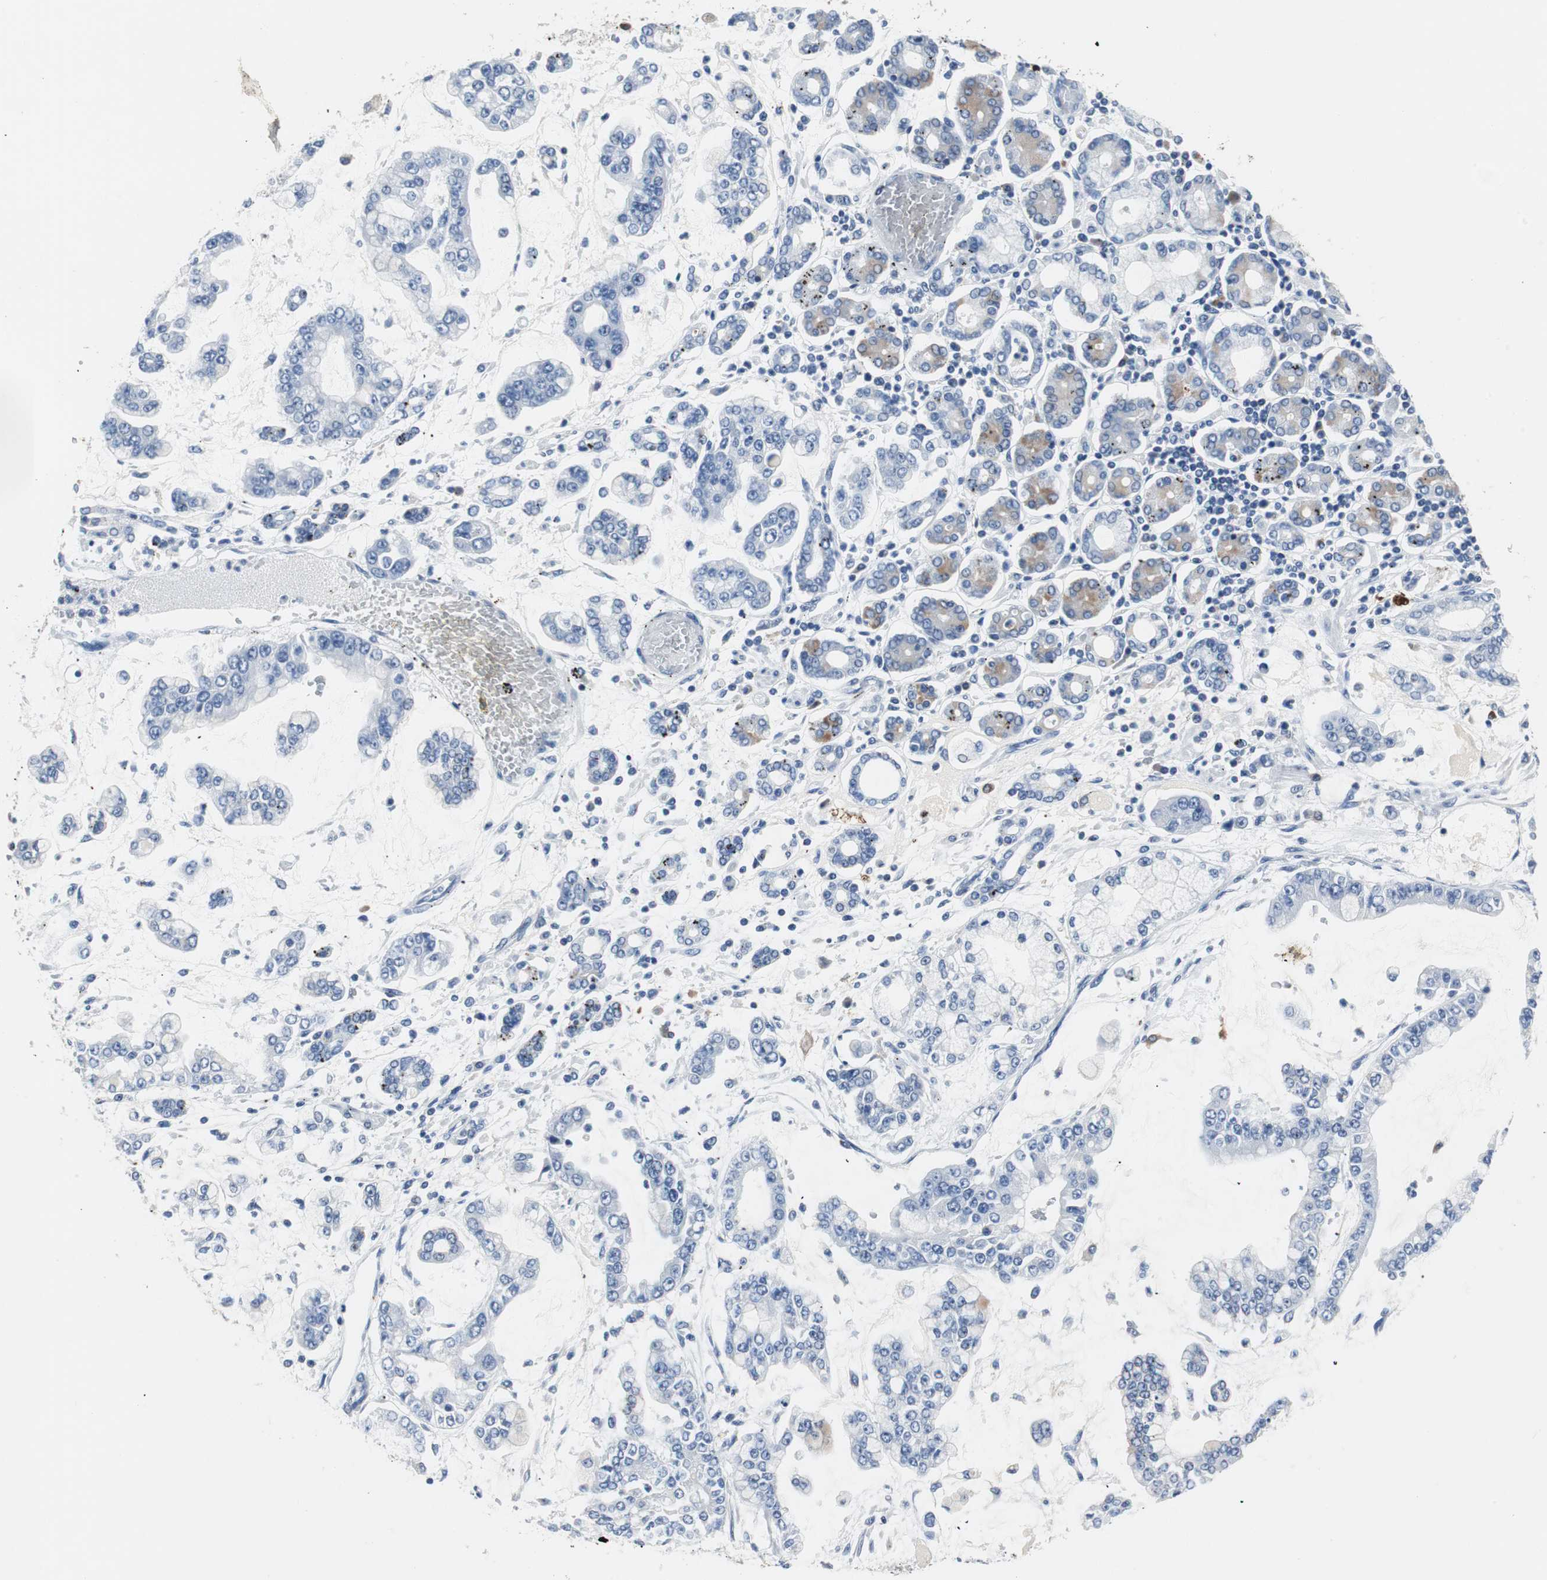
{"staining": {"intensity": "negative", "quantity": "none", "location": "none"}, "tissue": "stomach cancer", "cell_type": "Tumor cells", "image_type": "cancer", "snomed": [{"axis": "morphology", "description": "Normal tissue, NOS"}, {"axis": "morphology", "description": "Adenocarcinoma, NOS"}, {"axis": "topography", "description": "Stomach, upper"}, {"axis": "topography", "description": "Stomach"}], "caption": "This is a micrograph of immunohistochemistry (IHC) staining of adenocarcinoma (stomach), which shows no expression in tumor cells.", "gene": "PI15", "patient": {"sex": "male", "age": 76}}